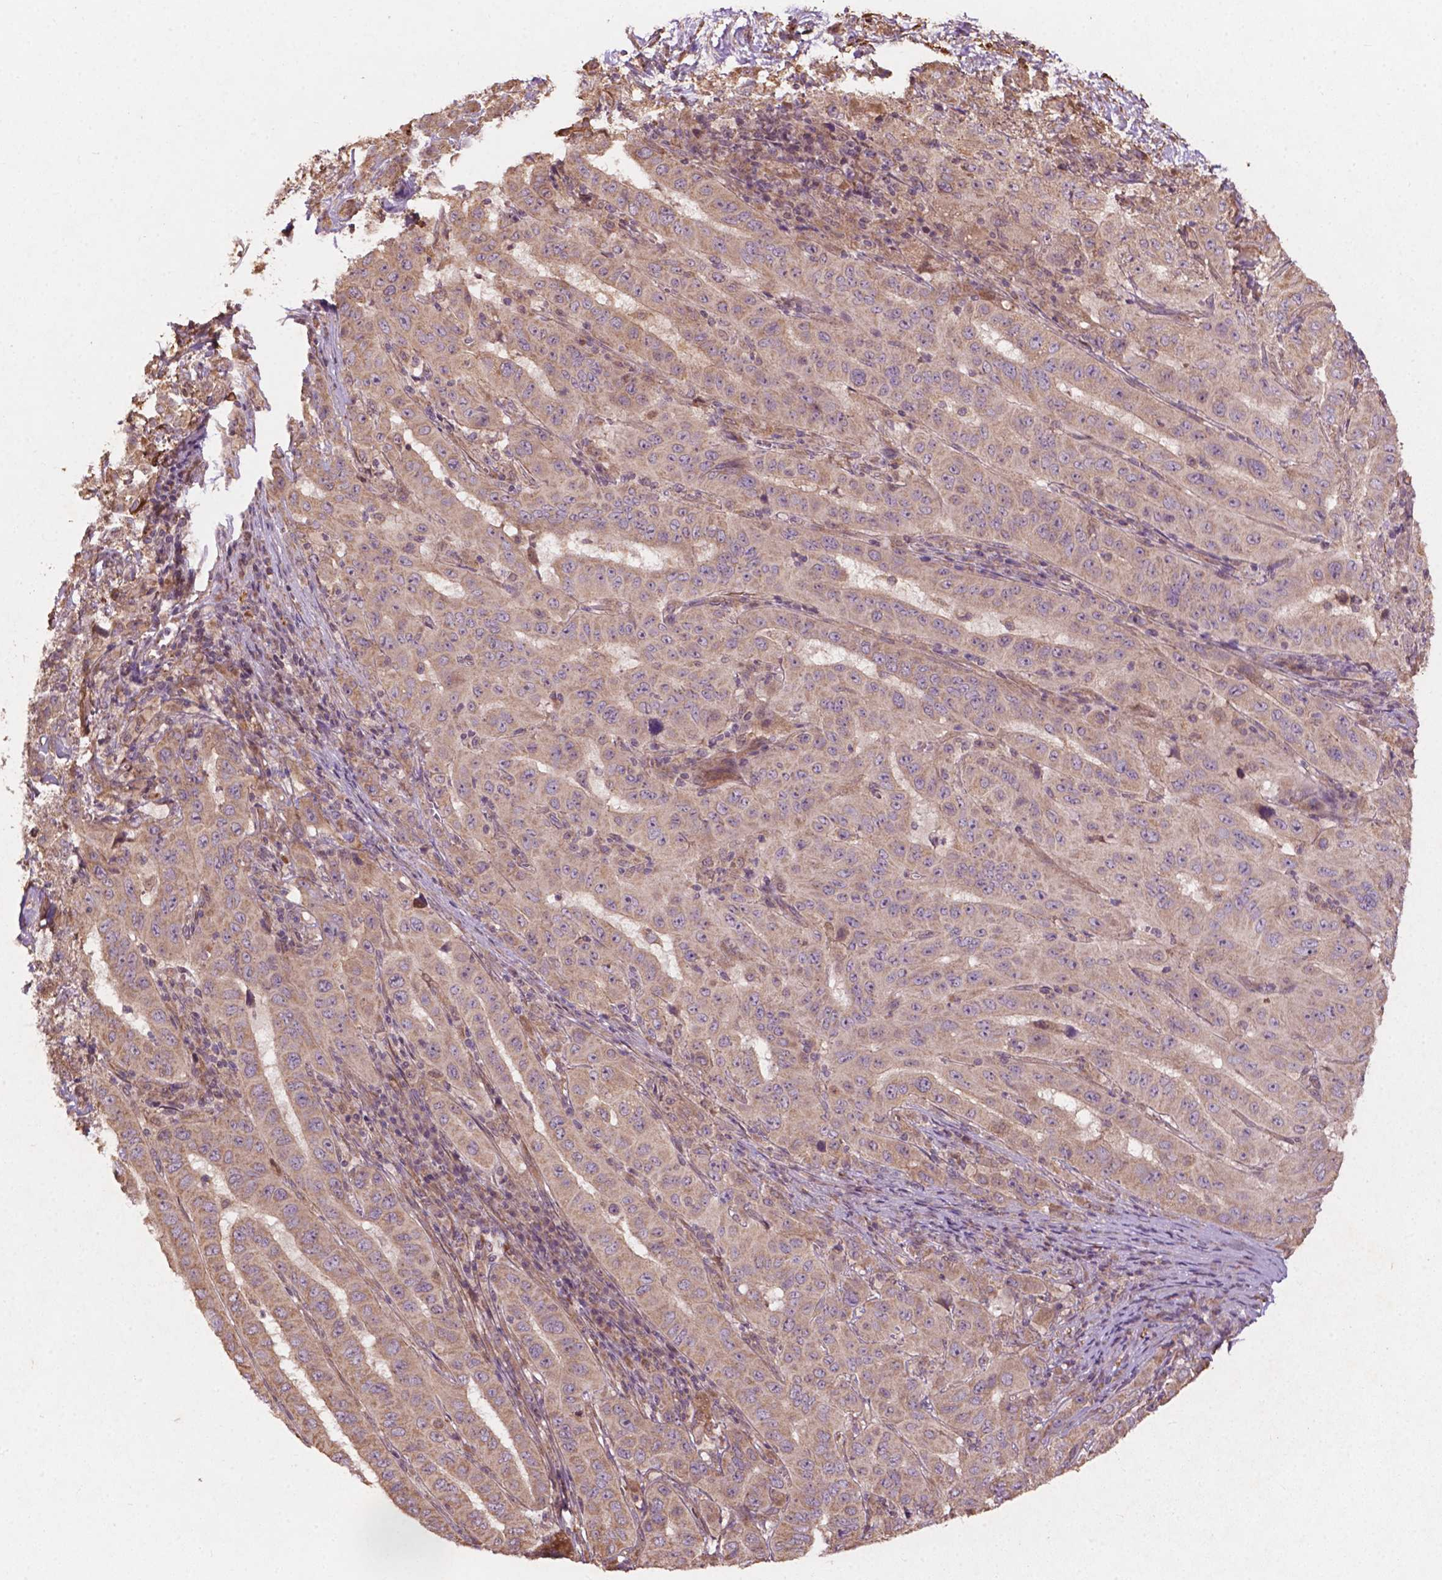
{"staining": {"intensity": "weak", "quantity": "25%-75%", "location": "cytoplasmic/membranous"}, "tissue": "pancreatic cancer", "cell_type": "Tumor cells", "image_type": "cancer", "snomed": [{"axis": "morphology", "description": "Adenocarcinoma, NOS"}, {"axis": "topography", "description": "Pancreas"}], "caption": "Adenocarcinoma (pancreatic) was stained to show a protein in brown. There is low levels of weak cytoplasmic/membranous staining in approximately 25%-75% of tumor cells.", "gene": "CDC42BPA", "patient": {"sex": "male", "age": 63}}